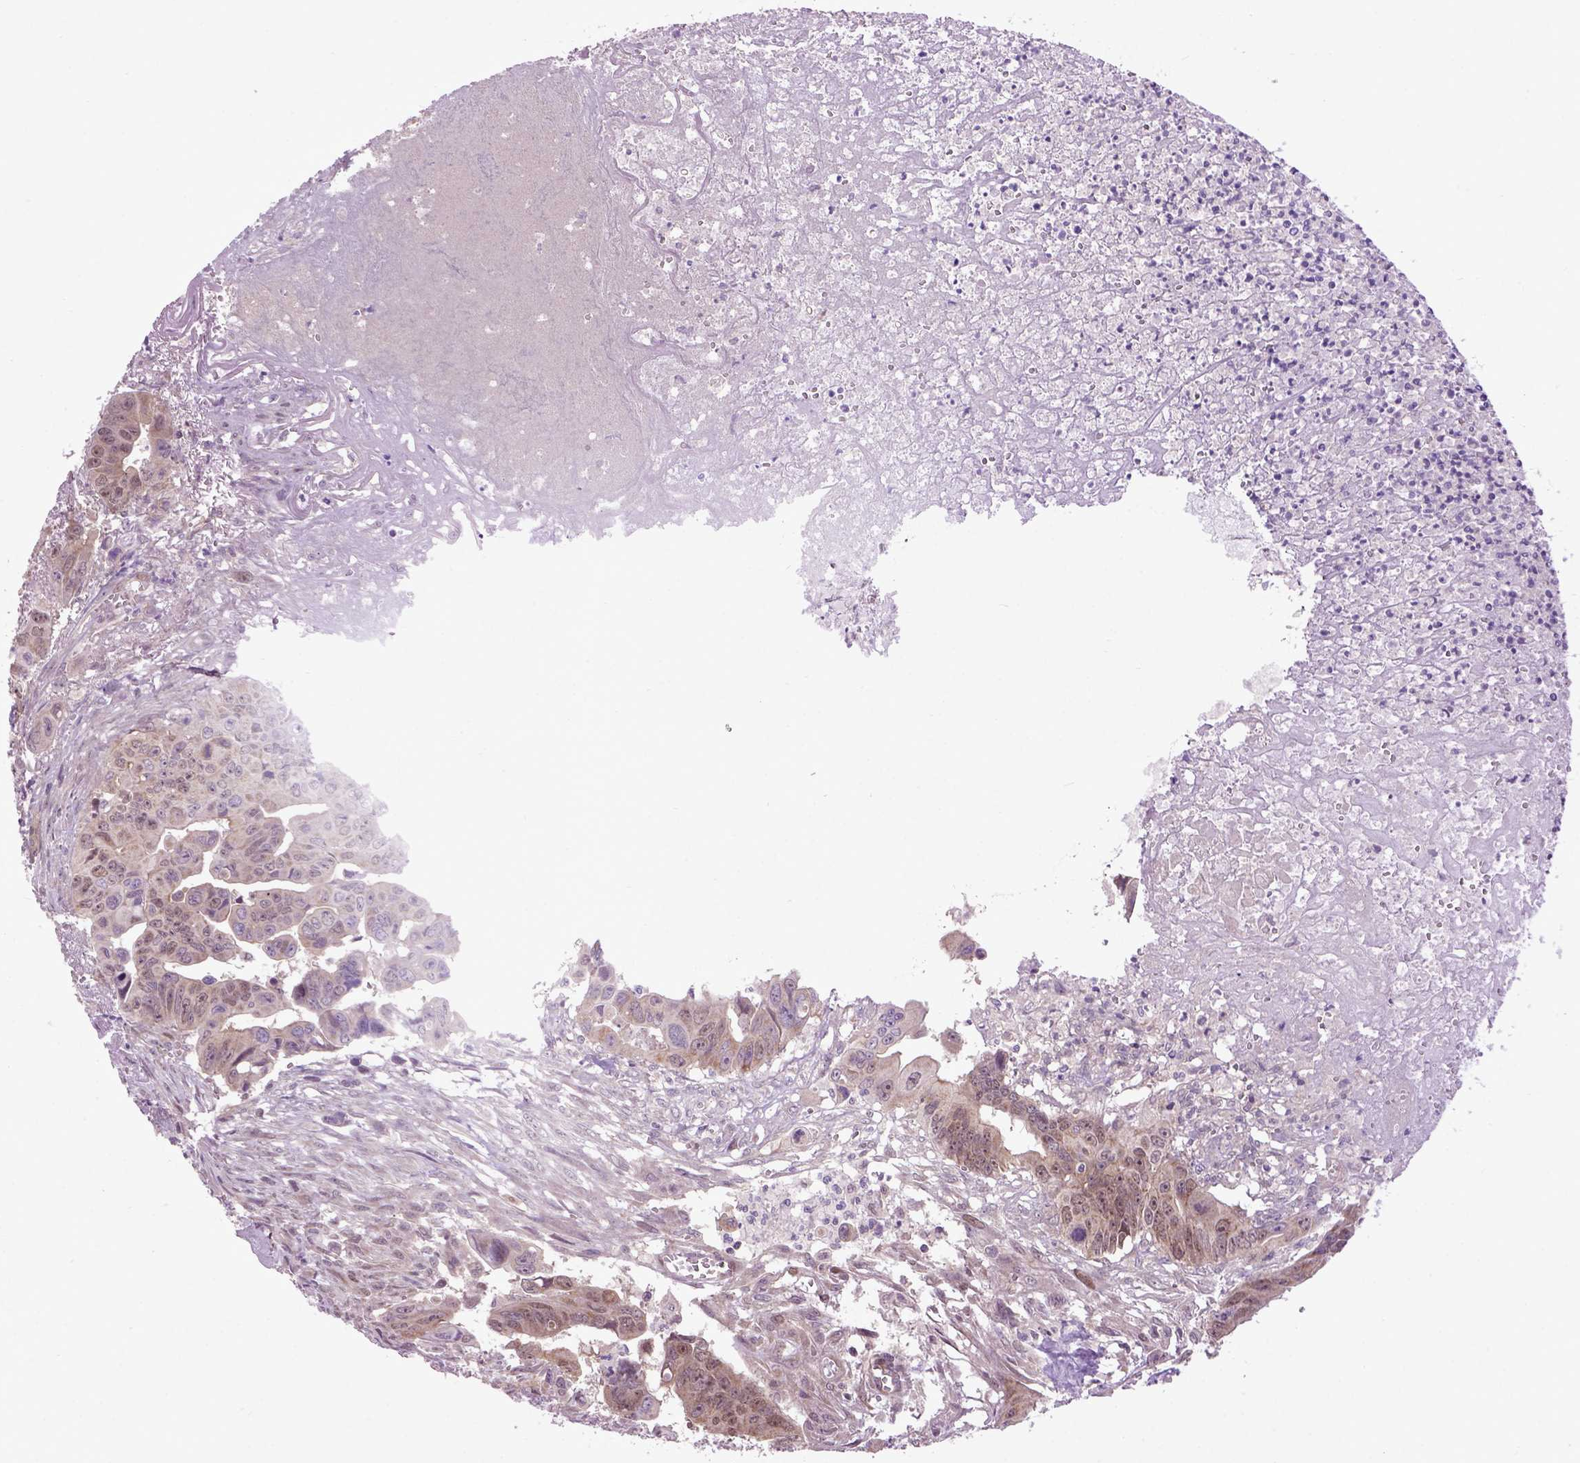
{"staining": {"intensity": "moderate", "quantity": ">75%", "location": "cytoplasmic/membranous,nuclear"}, "tissue": "colorectal cancer", "cell_type": "Tumor cells", "image_type": "cancer", "snomed": [{"axis": "morphology", "description": "Adenocarcinoma, NOS"}, {"axis": "topography", "description": "Colon"}], "caption": "Protein expression analysis of adenocarcinoma (colorectal) exhibits moderate cytoplasmic/membranous and nuclear staining in approximately >75% of tumor cells.", "gene": "WDR48", "patient": {"sex": "female", "age": 87}}